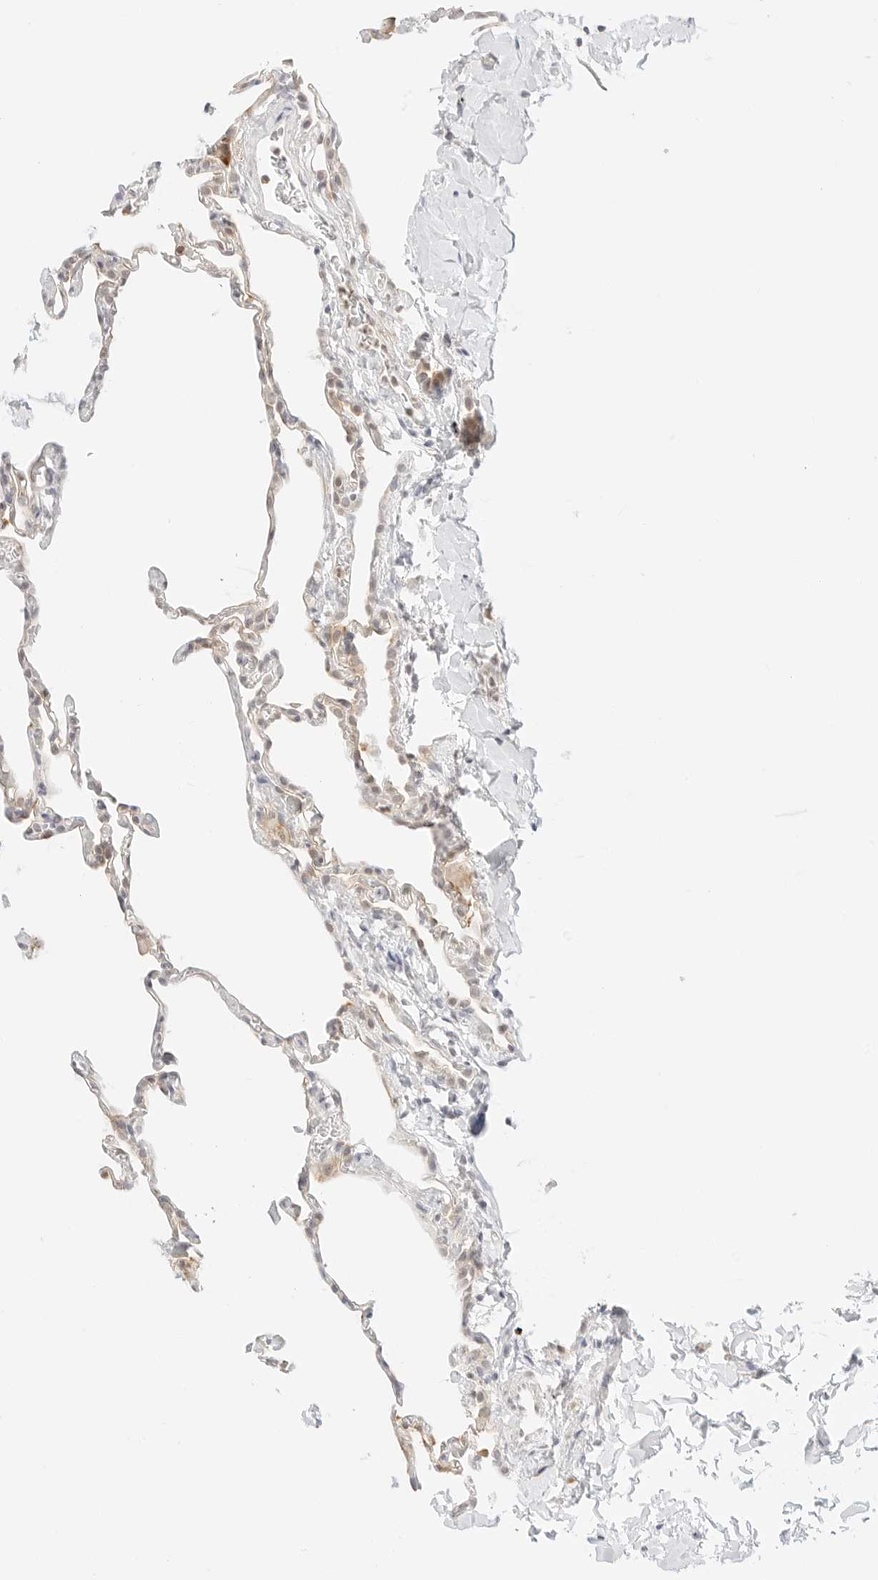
{"staining": {"intensity": "weak", "quantity": "25%-75%", "location": "cytoplasmic/membranous"}, "tissue": "lung", "cell_type": "Alveolar cells", "image_type": "normal", "snomed": [{"axis": "morphology", "description": "Normal tissue, NOS"}, {"axis": "topography", "description": "Lung"}], "caption": "Alveolar cells reveal low levels of weak cytoplasmic/membranous expression in about 25%-75% of cells in unremarkable human lung. (DAB = brown stain, brightfield microscopy at high magnification).", "gene": "GNAS", "patient": {"sex": "male", "age": 20}}